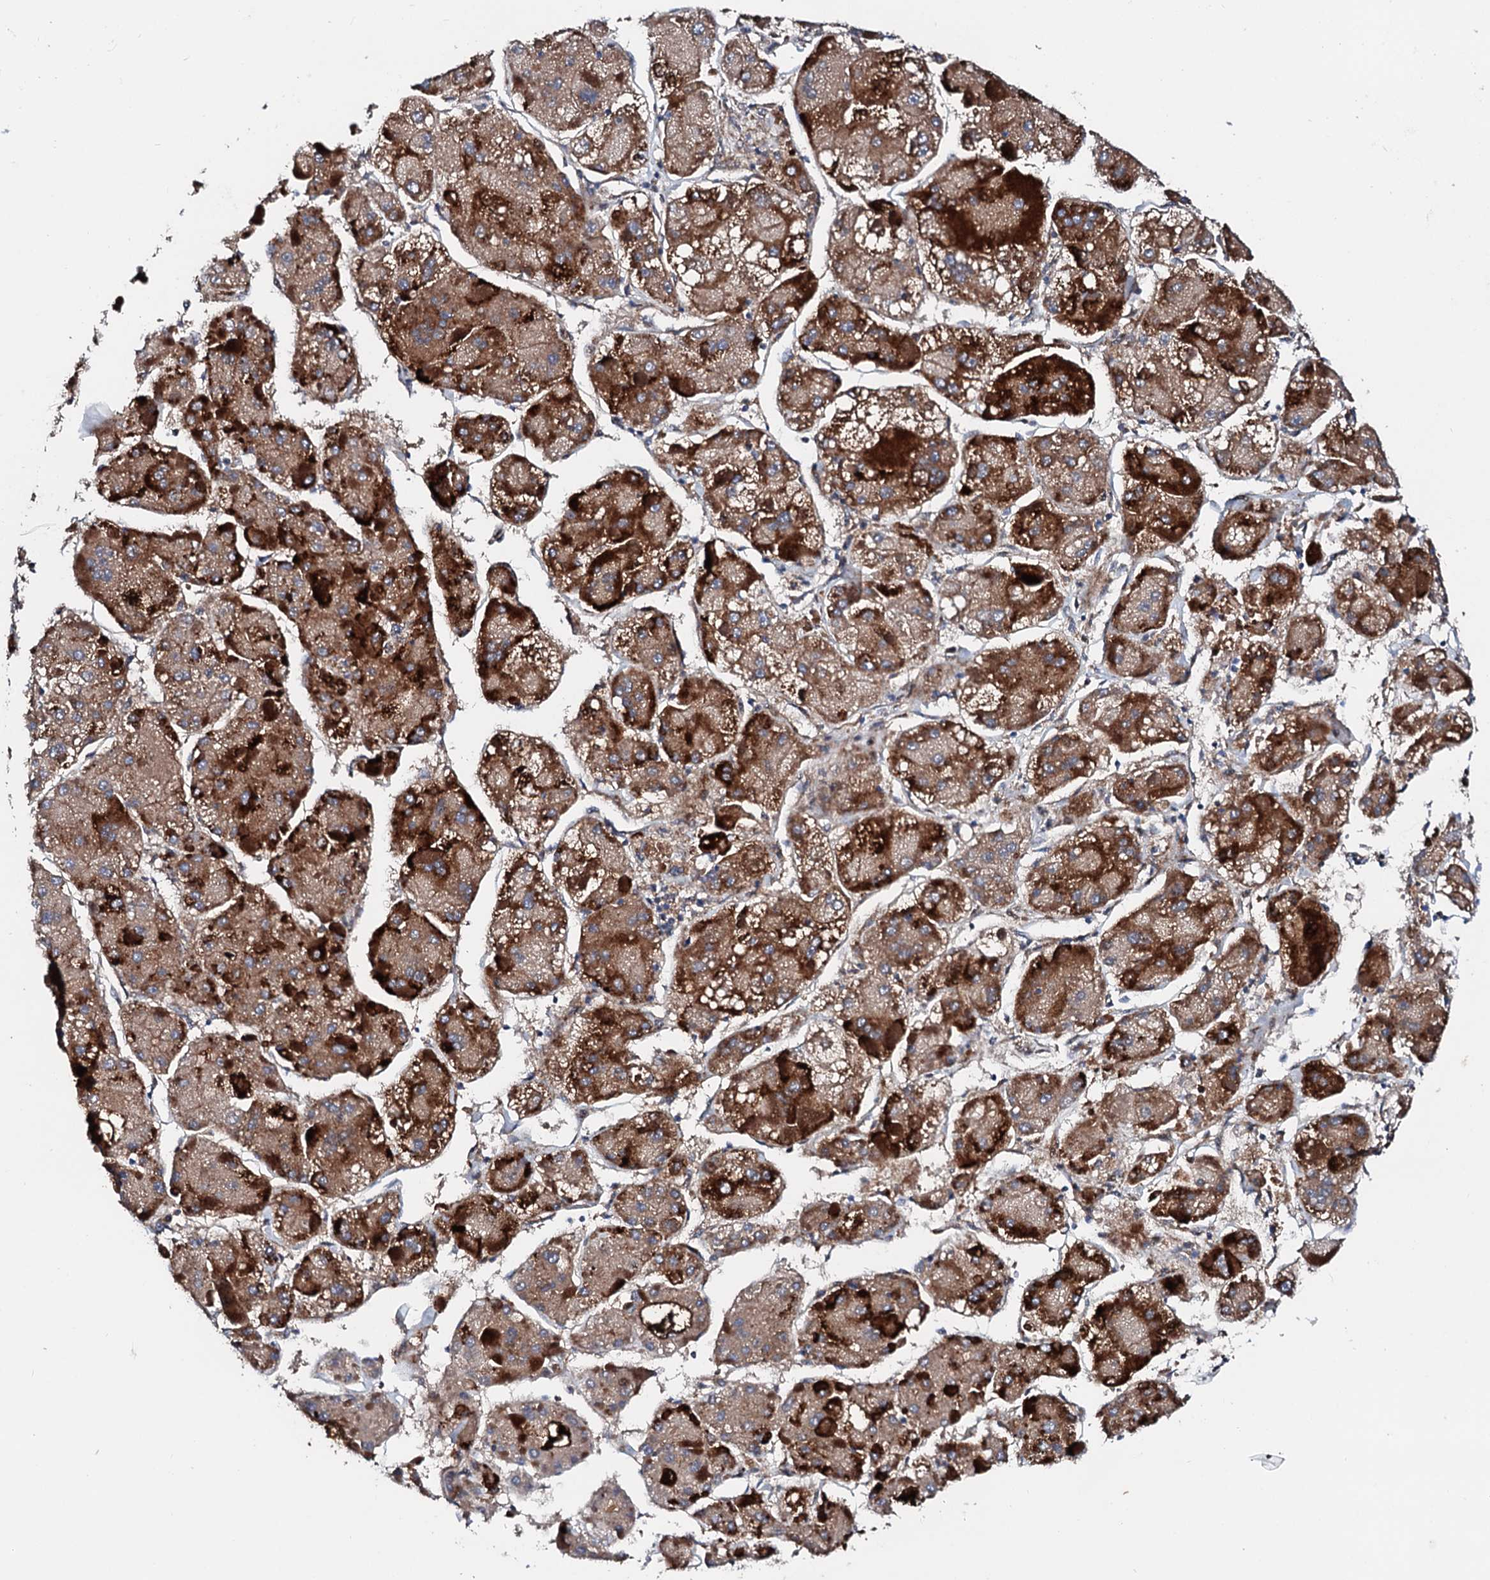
{"staining": {"intensity": "strong", "quantity": "25%-75%", "location": "cytoplasmic/membranous"}, "tissue": "liver cancer", "cell_type": "Tumor cells", "image_type": "cancer", "snomed": [{"axis": "morphology", "description": "Carcinoma, Hepatocellular, NOS"}, {"axis": "topography", "description": "Liver"}], "caption": "This micrograph displays immunohistochemistry (IHC) staining of human liver cancer, with high strong cytoplasmic/membranous positivity in about 25%-75% of tumor cells.", "gene": "SLC10A7", "patient": {"sex": "female", "age": 73}}